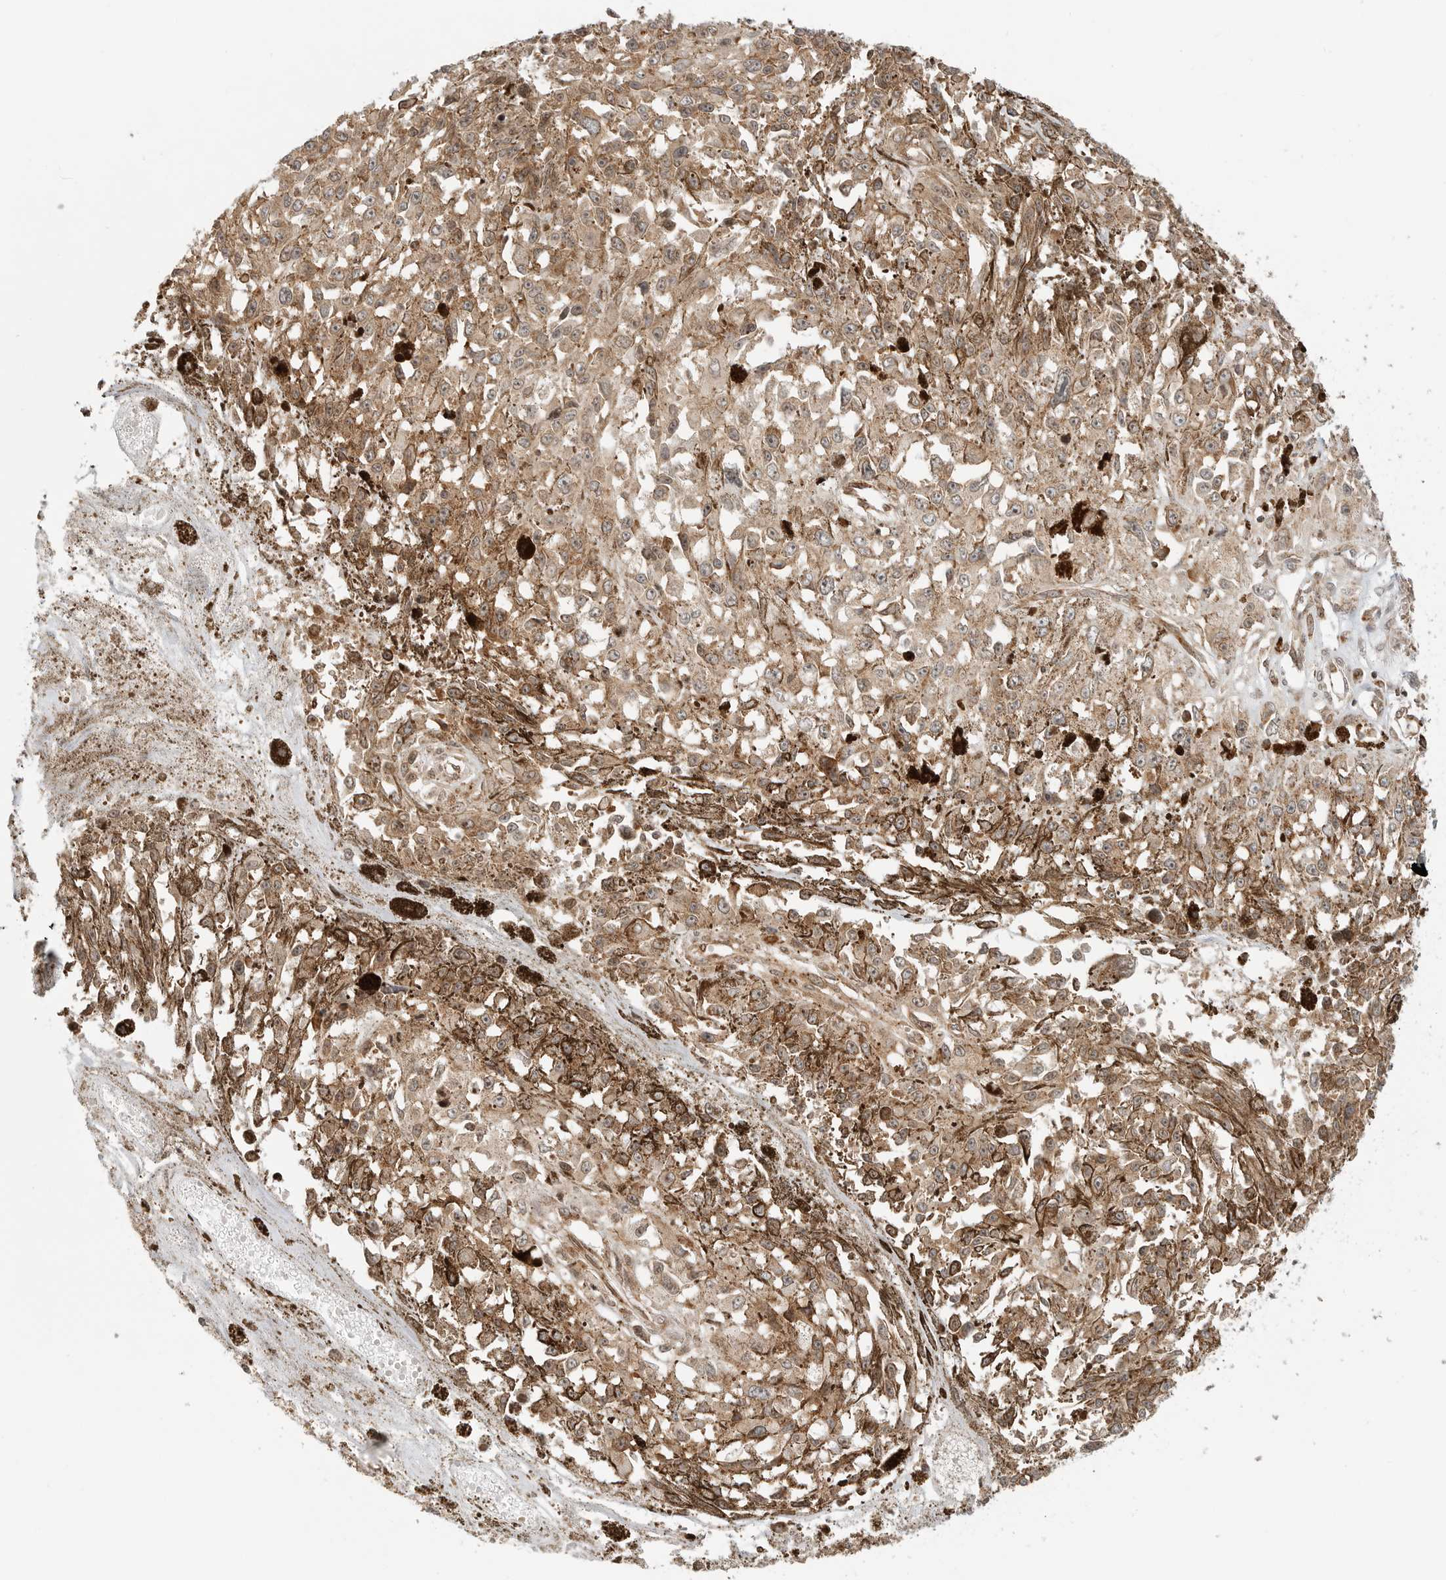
{"staining": {"intensity": "moderate", "quantity": ">75%", "location": "cytoplasmic/membranous"}, "tissue": "melanoma", "cell_type": "Tumor cells", "image_type": "cancer", "snomed": [{"axis": "morphology", "description": "Malignant melanoma, Metastatic site"}, {"axis": "topography", "description": "Lymph node"}], "caption": "High-magnification brightfield microscopy of melanoma stained with DAB (brown) and counterstained with hematoxylin (blue). tumor cells exhibit moderate cytoplasmic/membranous staining is seen in approximately>75% of cells.", "gene": "IDUA", "patient": {"sex": "male", "age": 59}}